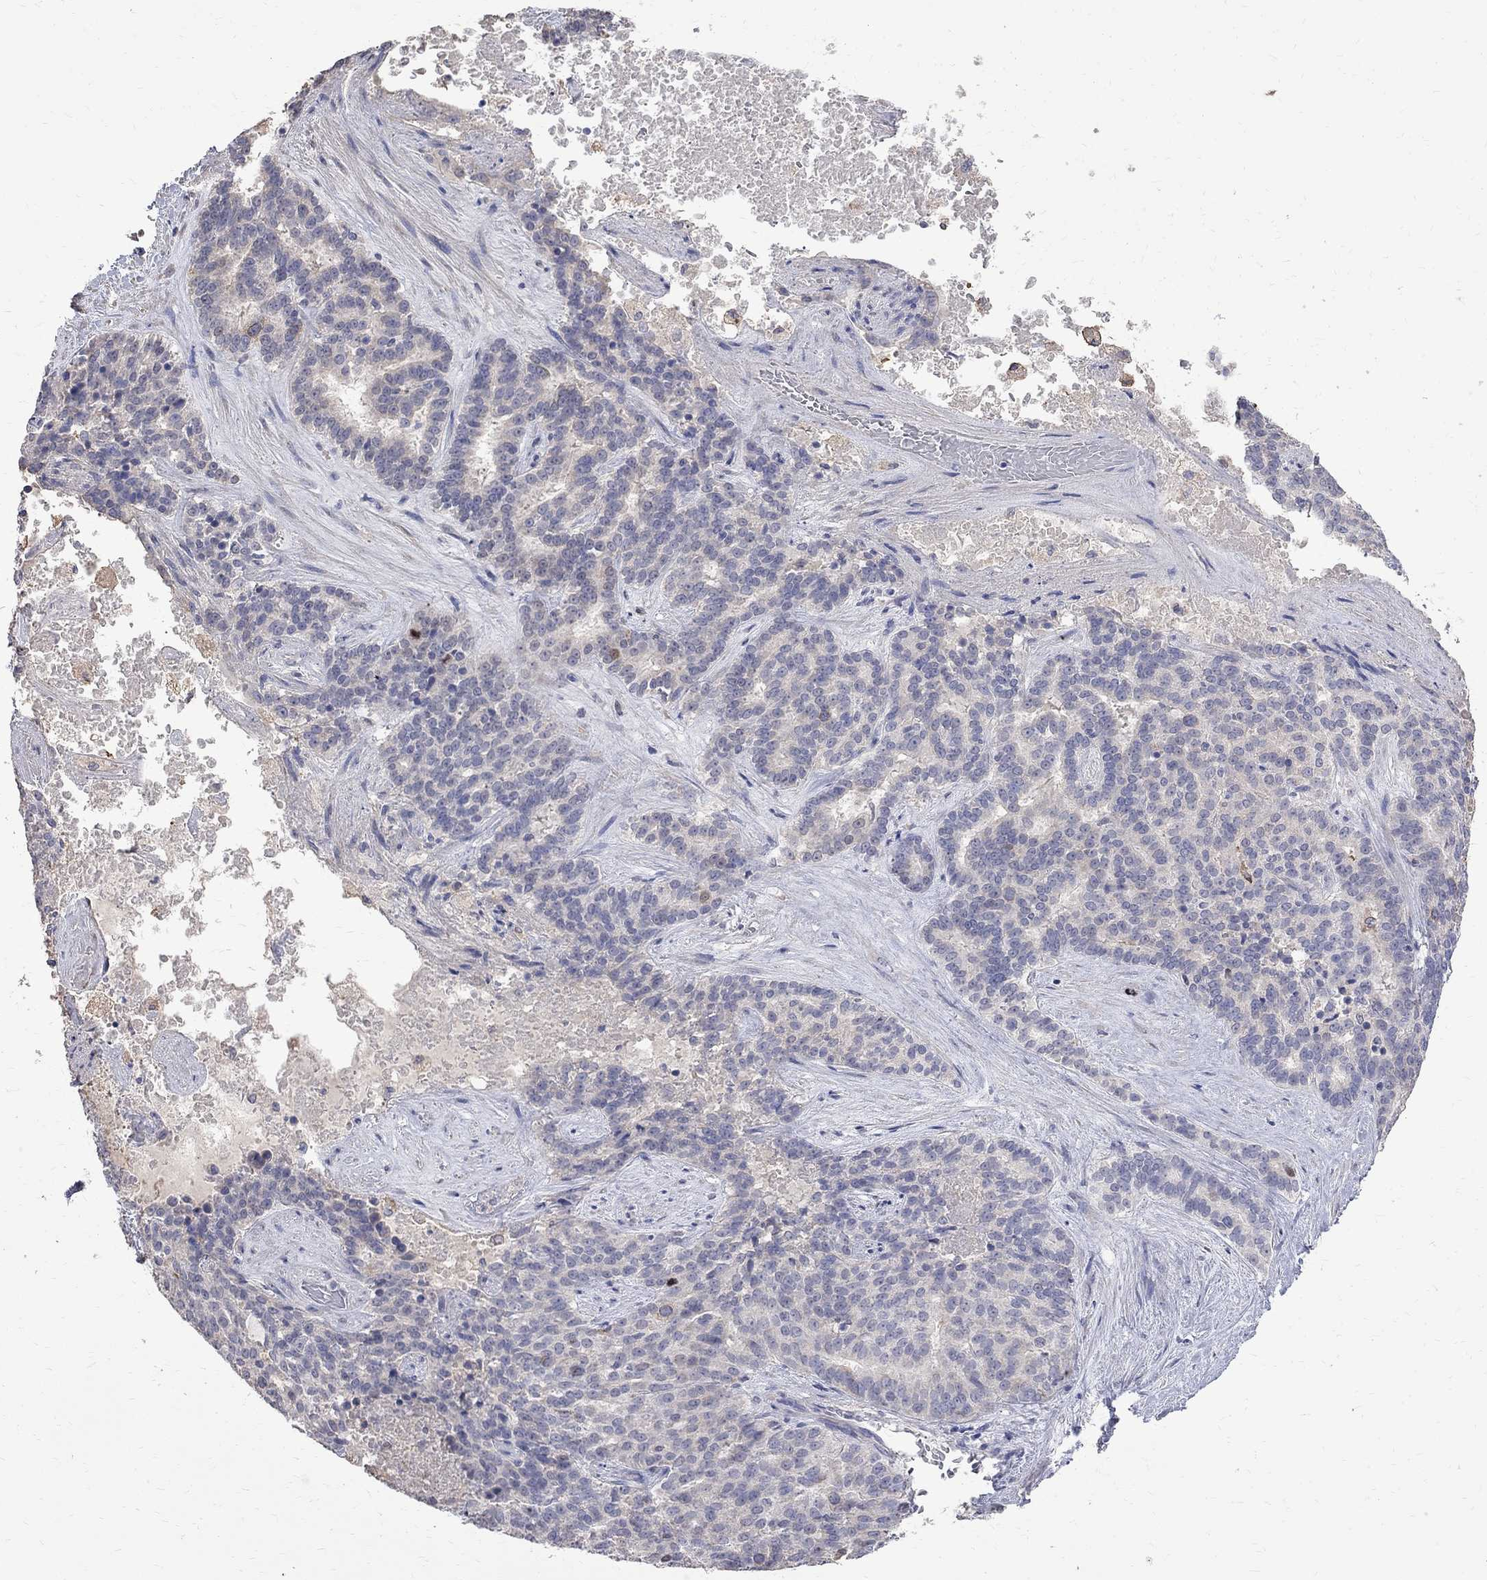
{"staining": {"intensity": "negative", "quantity": "none", "location": "none"}, "tissue": "liver cancer", "cell_type": "Tumor cells", "image_type": "cancer", "snomed": [{"axis": "morphology", "description": "Cholangiocarcinoma"}, {"axis": "topography", "description": "Liver"}], "caption": "Immunohistochemical staining of human liver cholangiocarcinoma reveals no significant expression in tumor cells.", "gene": "CKAP2", "patient": {"sex": "female", "age": 47}}